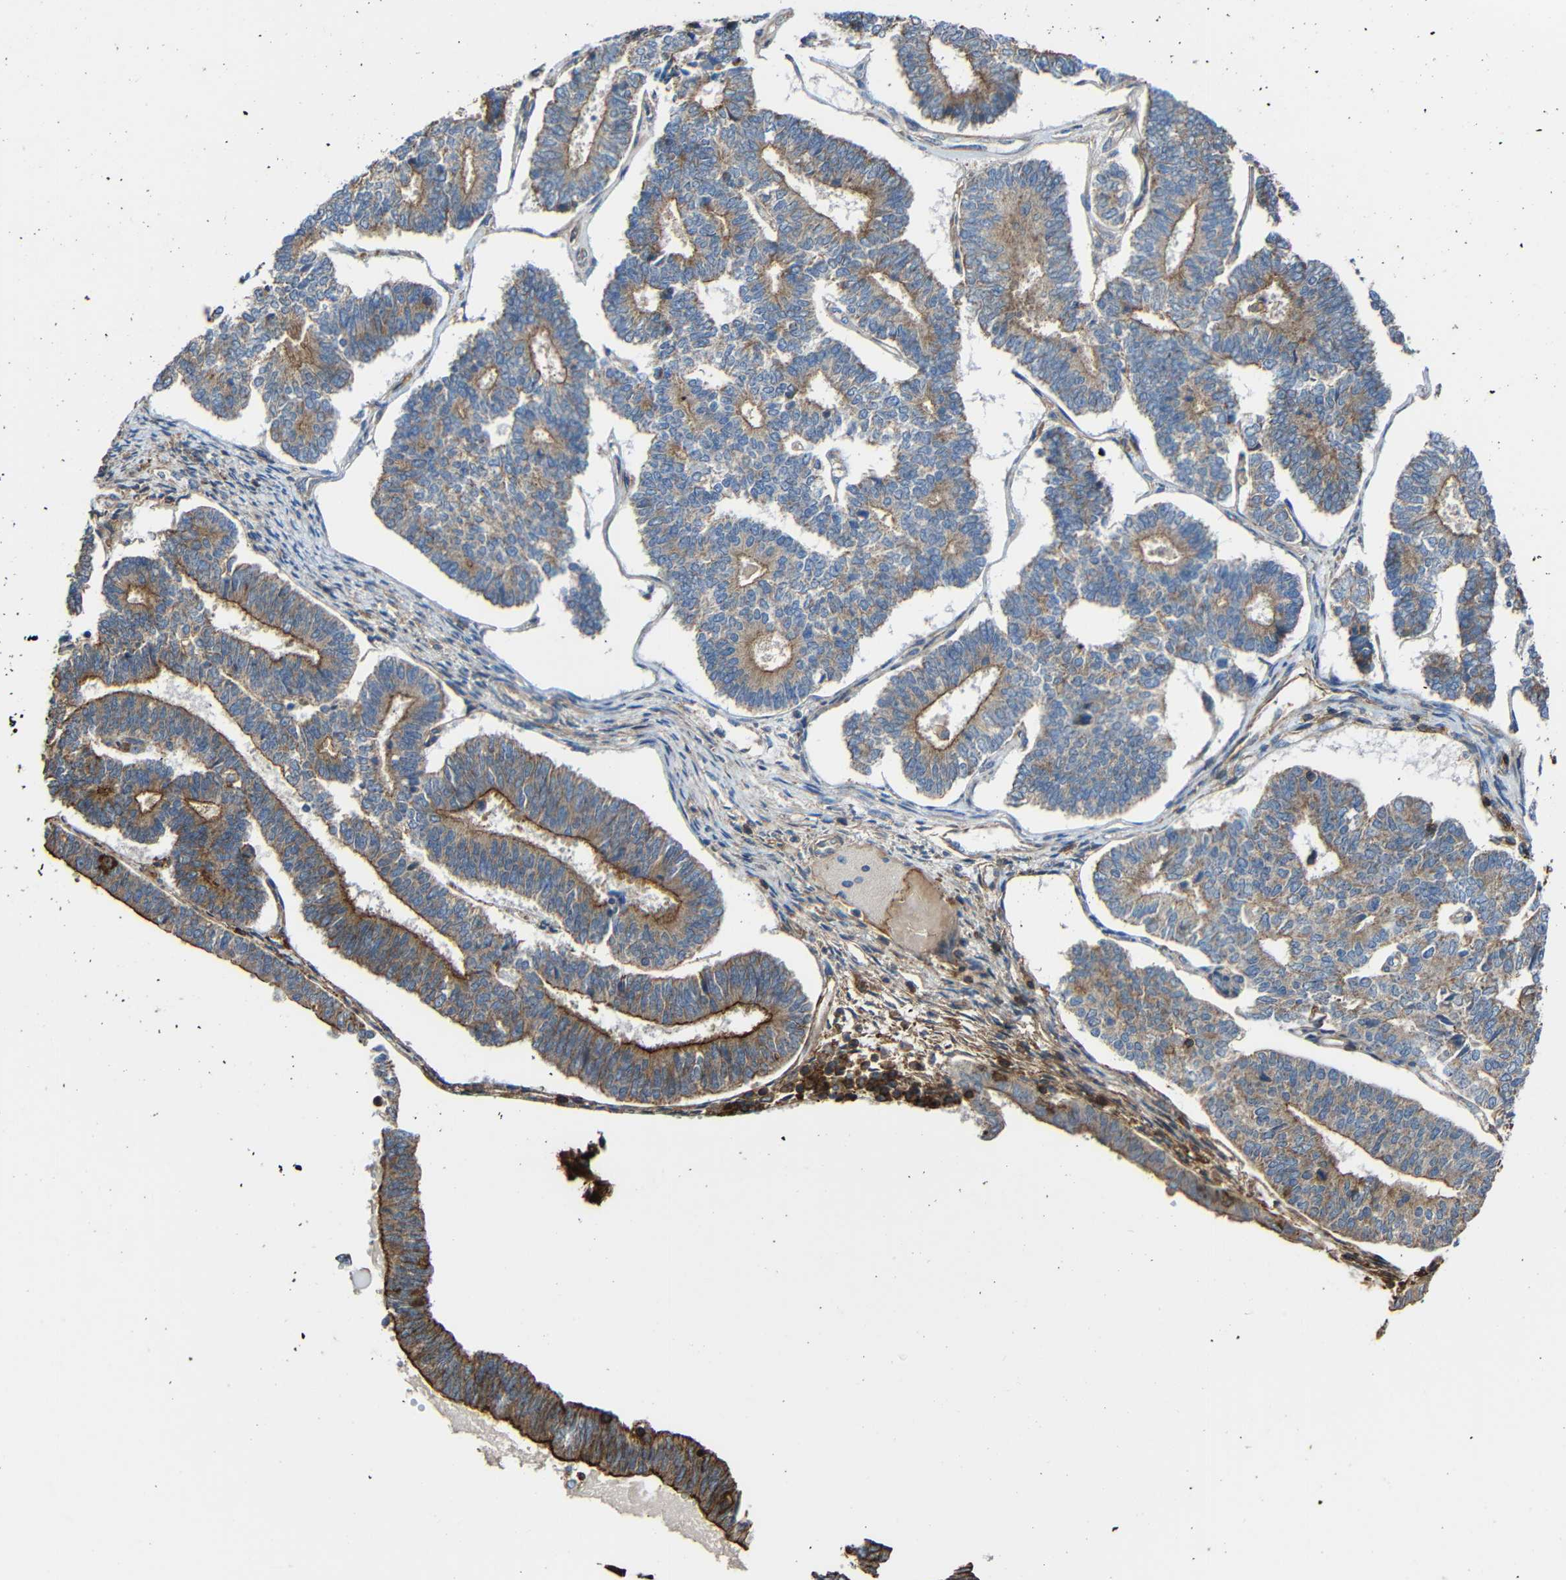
{"staining": {"intensity": "moderate", "quantity": "25%-75%", "location": "cytoplasmic/membranous"}, "tissue": "endometrial cancer", "cell_type": "Tumor cells", "image_type": "cancer", "snomed": [{"axis": "morphology", "description": "Adenocarcinoma, NOS"}, {"axis": "topography", "description": "Endometrium"}], "caption": "IHC image of neoplastic tissue: endometrial cancer stained using immunohistochemistry (IHC) demonstrates medium levels of moderate protein expression localized specifically in the cytoplasmic/membranous of tumor cells, appearing as a cytoplasmic/membranous brown color.", "gene": "RHOT2", "patient": {"sex": "female", "age": 70}}